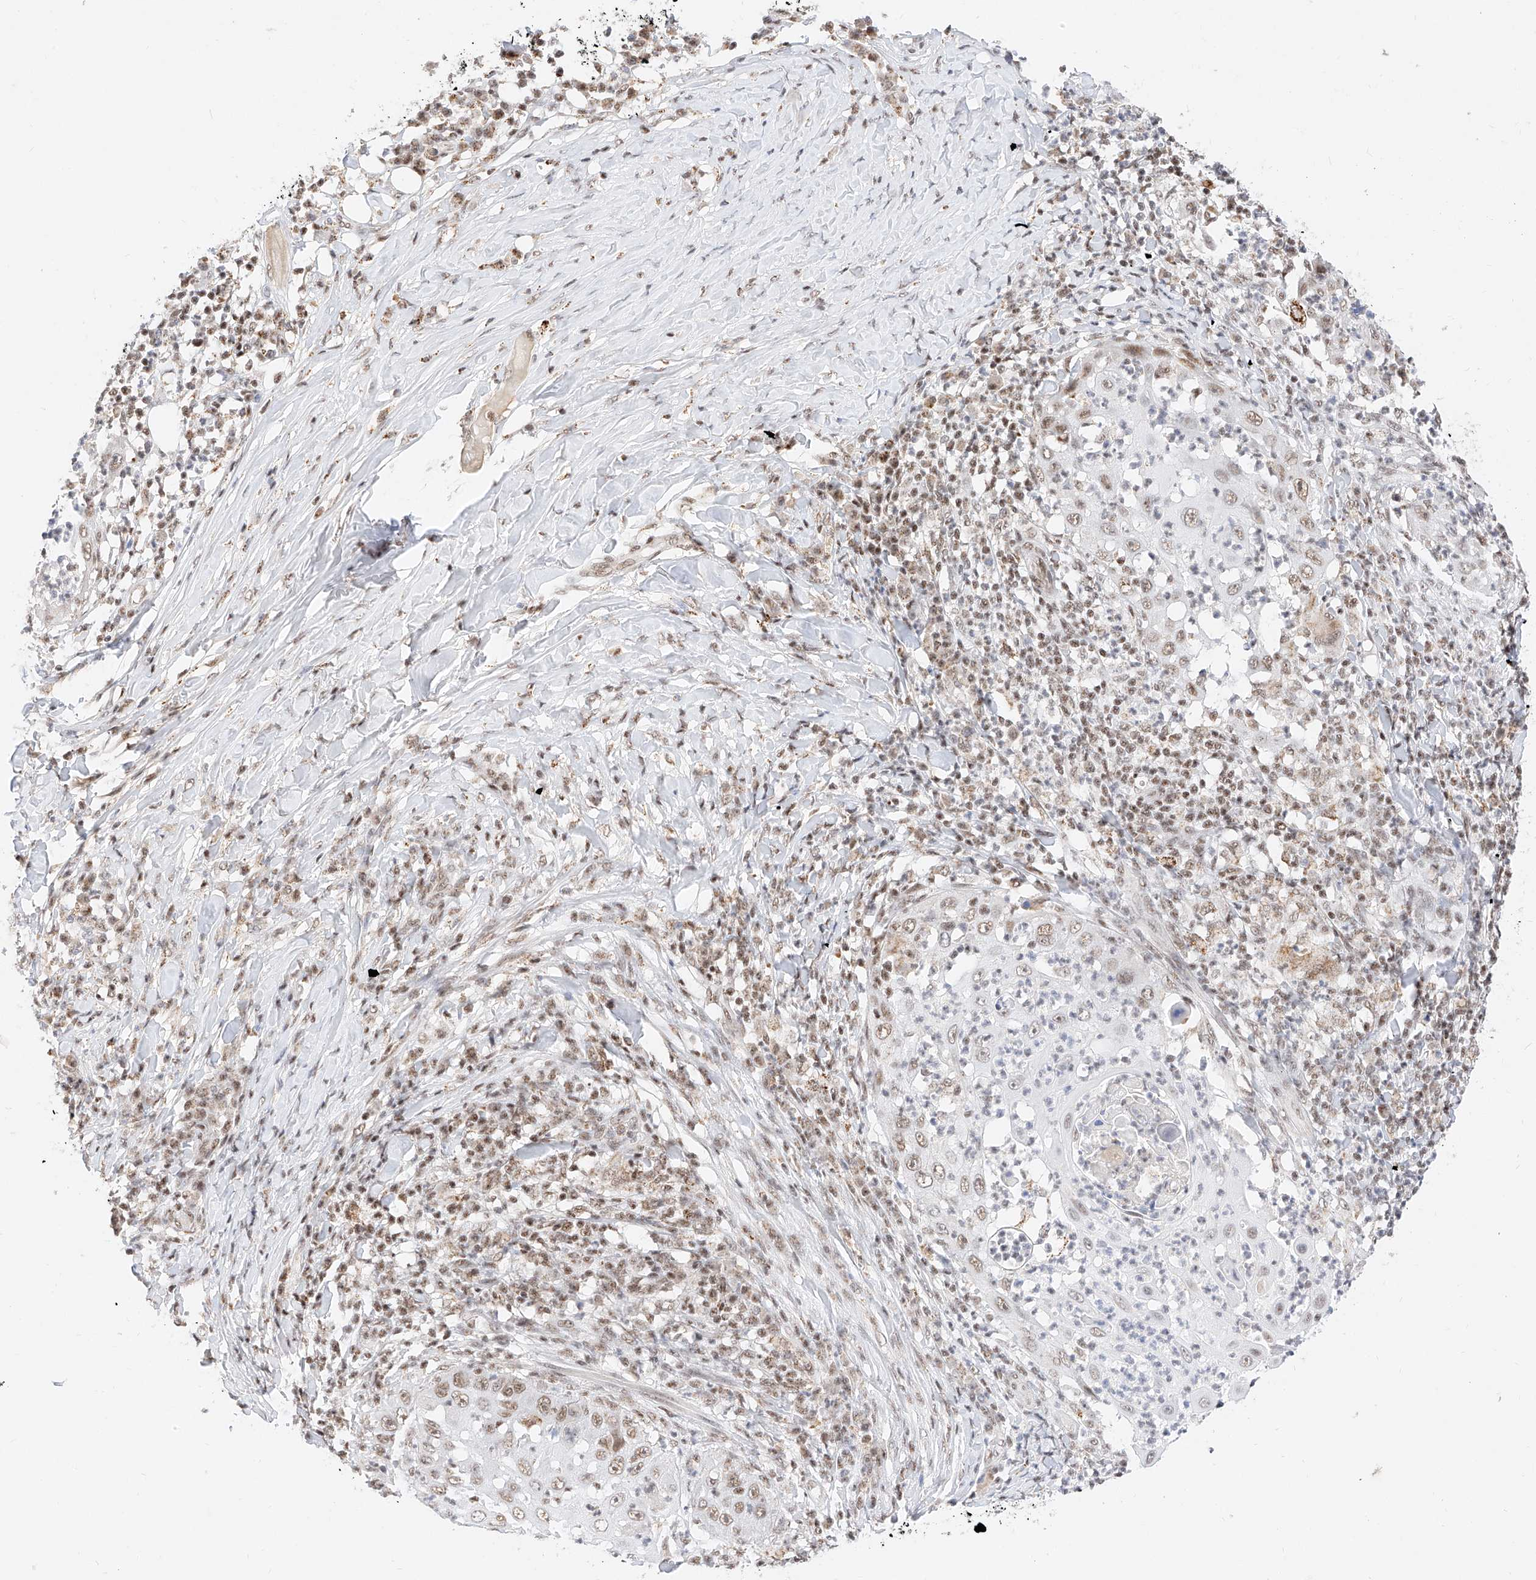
{"staining": {"intensity": "moderate", "quantity": "25%-75%", "location": "nuclear"}, "tissue": "skin cancer", "cell_type": "Tumor cells", "image_type": "cancer", "snomed": [{"axis": "morphology", "description": "Squamous cell carcinoma, NOS"}, {"axis": "topography", "description": "Skin"}], "caption": "Immunohistochemistry micrograph of neoplastic tissue: human skin cancer stained using IHC reveals medium levels of moderate protein expression localized specifically in the nuclear of tumor cells, appearing as a nuclear brown color.", "gene": "NRF1", "patient": {"sex": "female", "age": 44}}